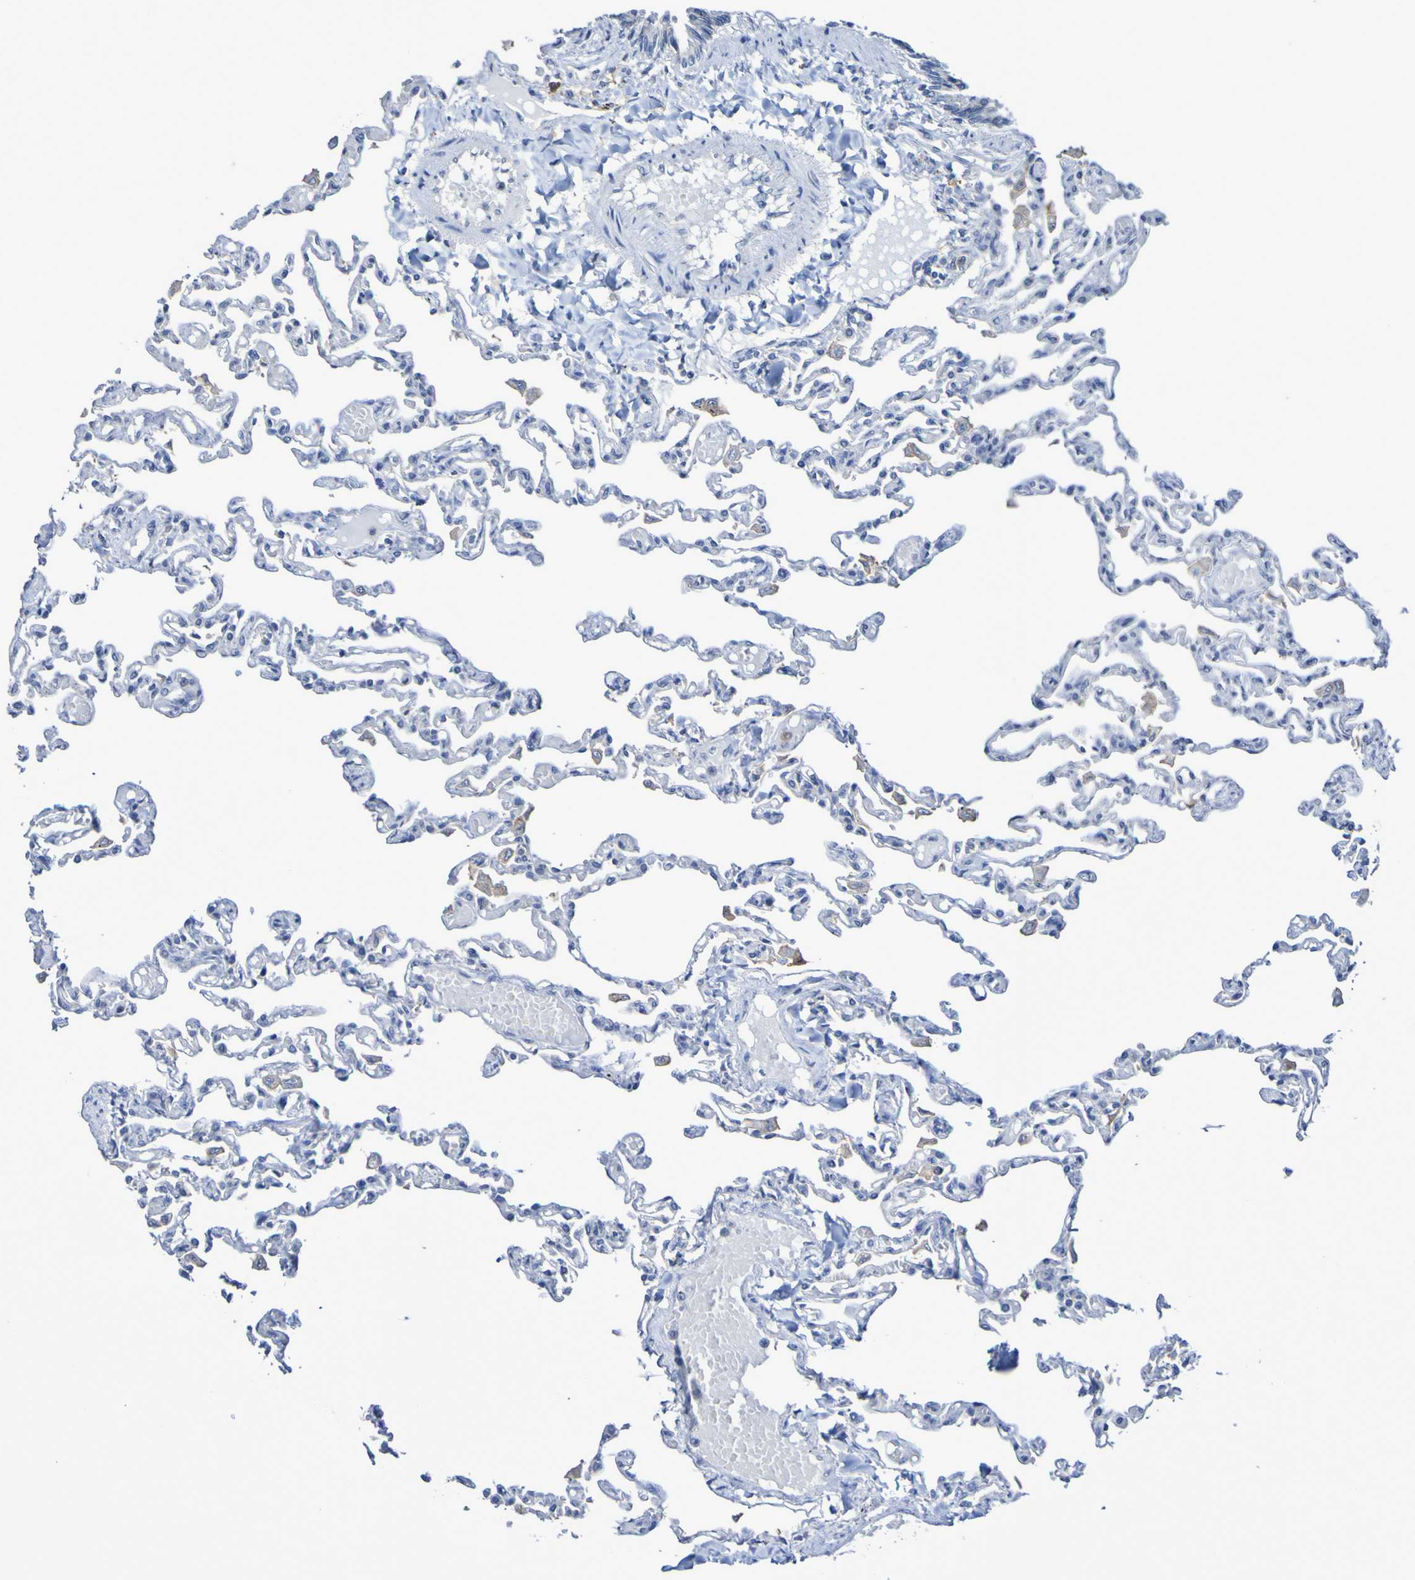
{"staining": {"intensity": "negative", "quantity": "none", "location": "none"}, "tissue": "lung", "cell_type": "Alveolar cells", "image_type": "normal", "snomed": [{"axis": "morphology", "description": "Normal tissue, NOS"}, {"axis": "topography", "description": "Lung"}], "caption": "DAB (3,3'-diaminobenzidine) immunohistochemical staining of benign lung demonstrates no significant staining in alveolar cells.", "gene": "SLC3A2", "patient": {"sex": "male", "age": 21}}